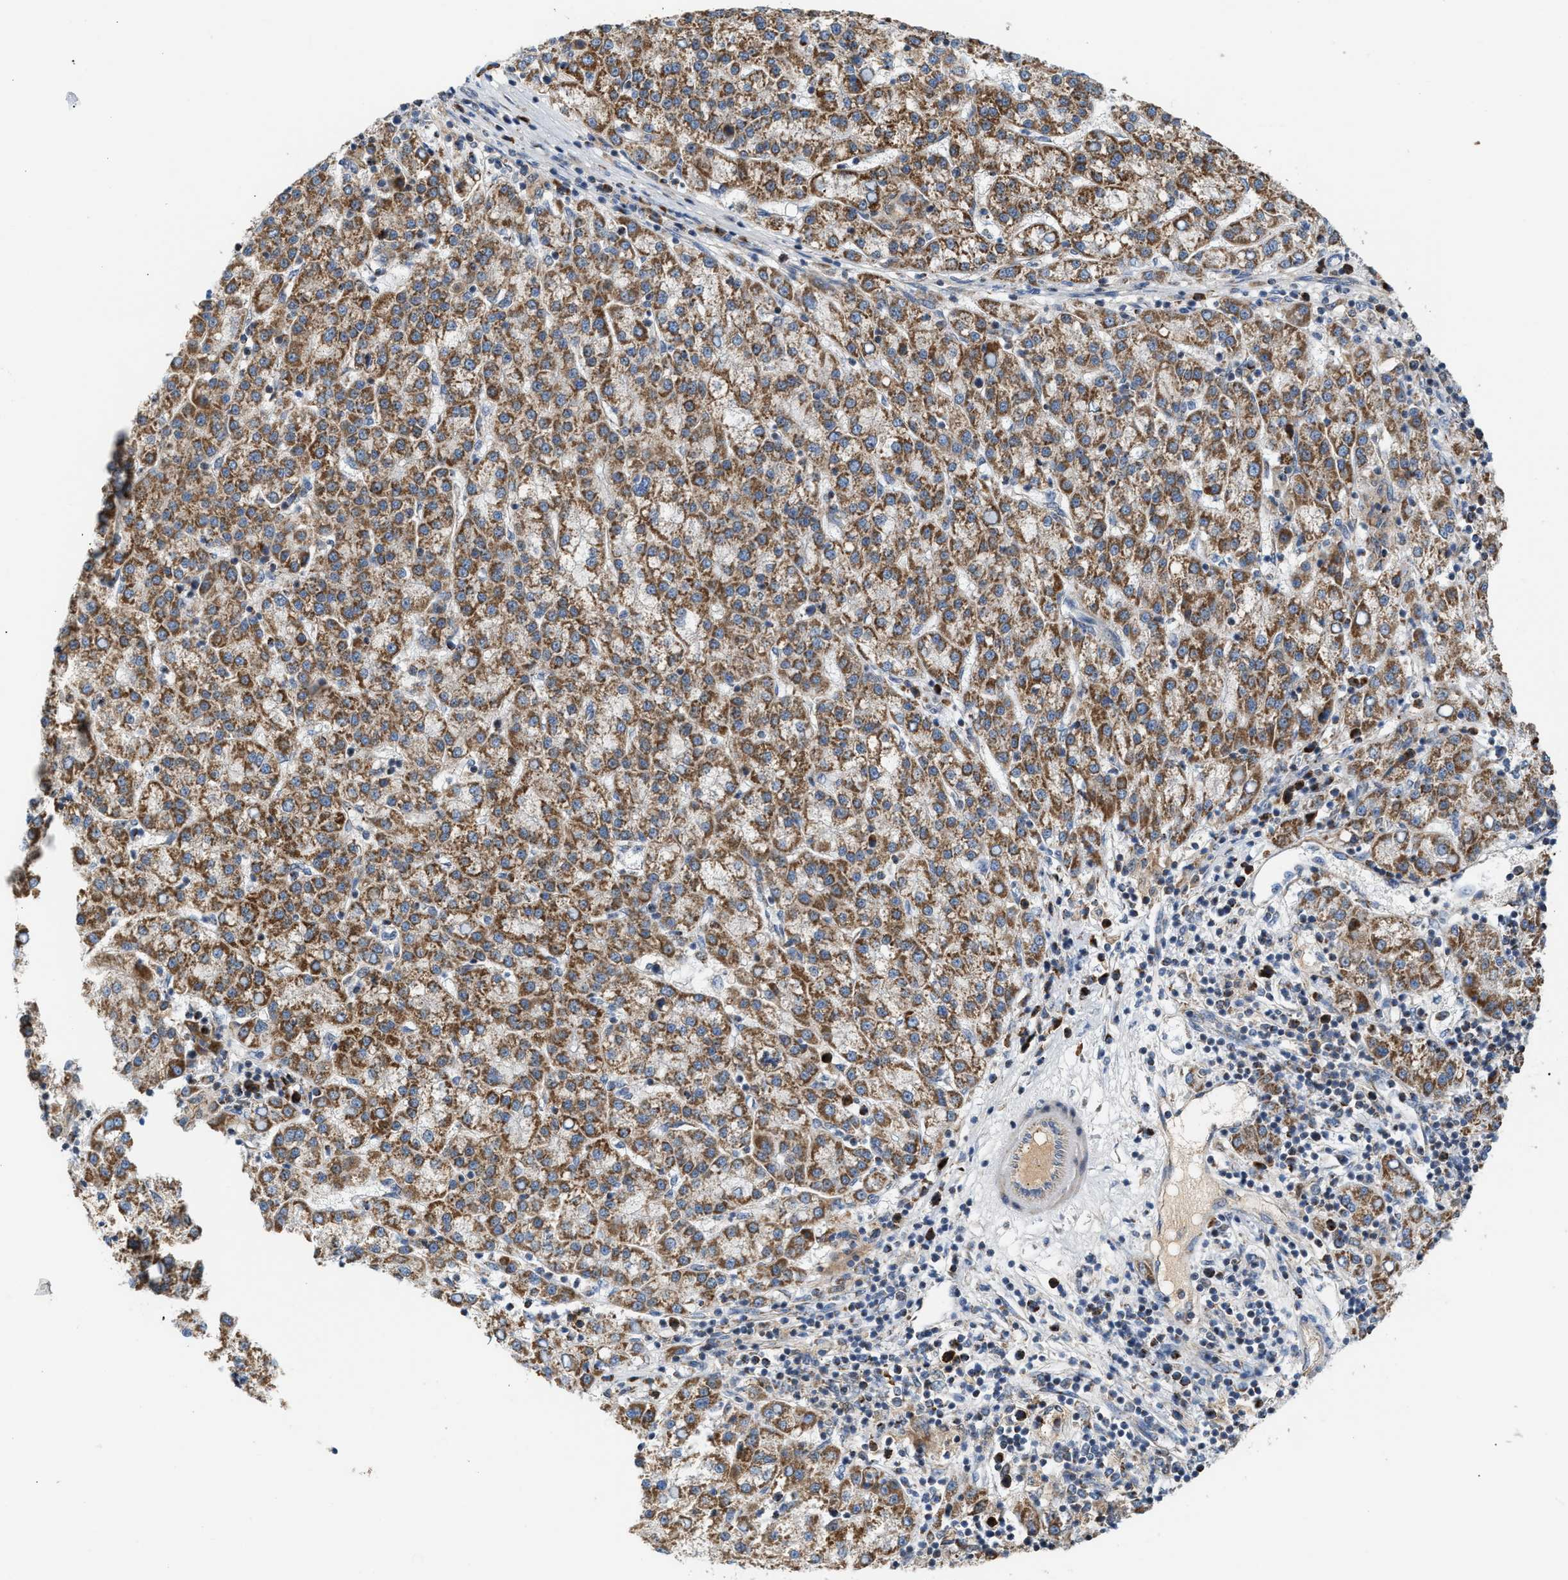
{"staining": {"intensity": "moderate", "quantity": ">75%", "location": "cytoplasmic/membranous"}, "tissue": "liver cancer", "cell_type": "Tumor cells", "image_type": "cancer", "snomed": [{"axis": "morphology", "description": "Carcinoma, Hepatocellular, NOS"}, {"axis": "topography", "description": "Liver"}], "caption": "Moderate cytoplasmic/membranous staining is present in approximately >75% of tumor cells in liver cancer (hepatocellular carcinoma).", "gene": "PMPCA", "patient": {"sex": "female", "age": 58}}